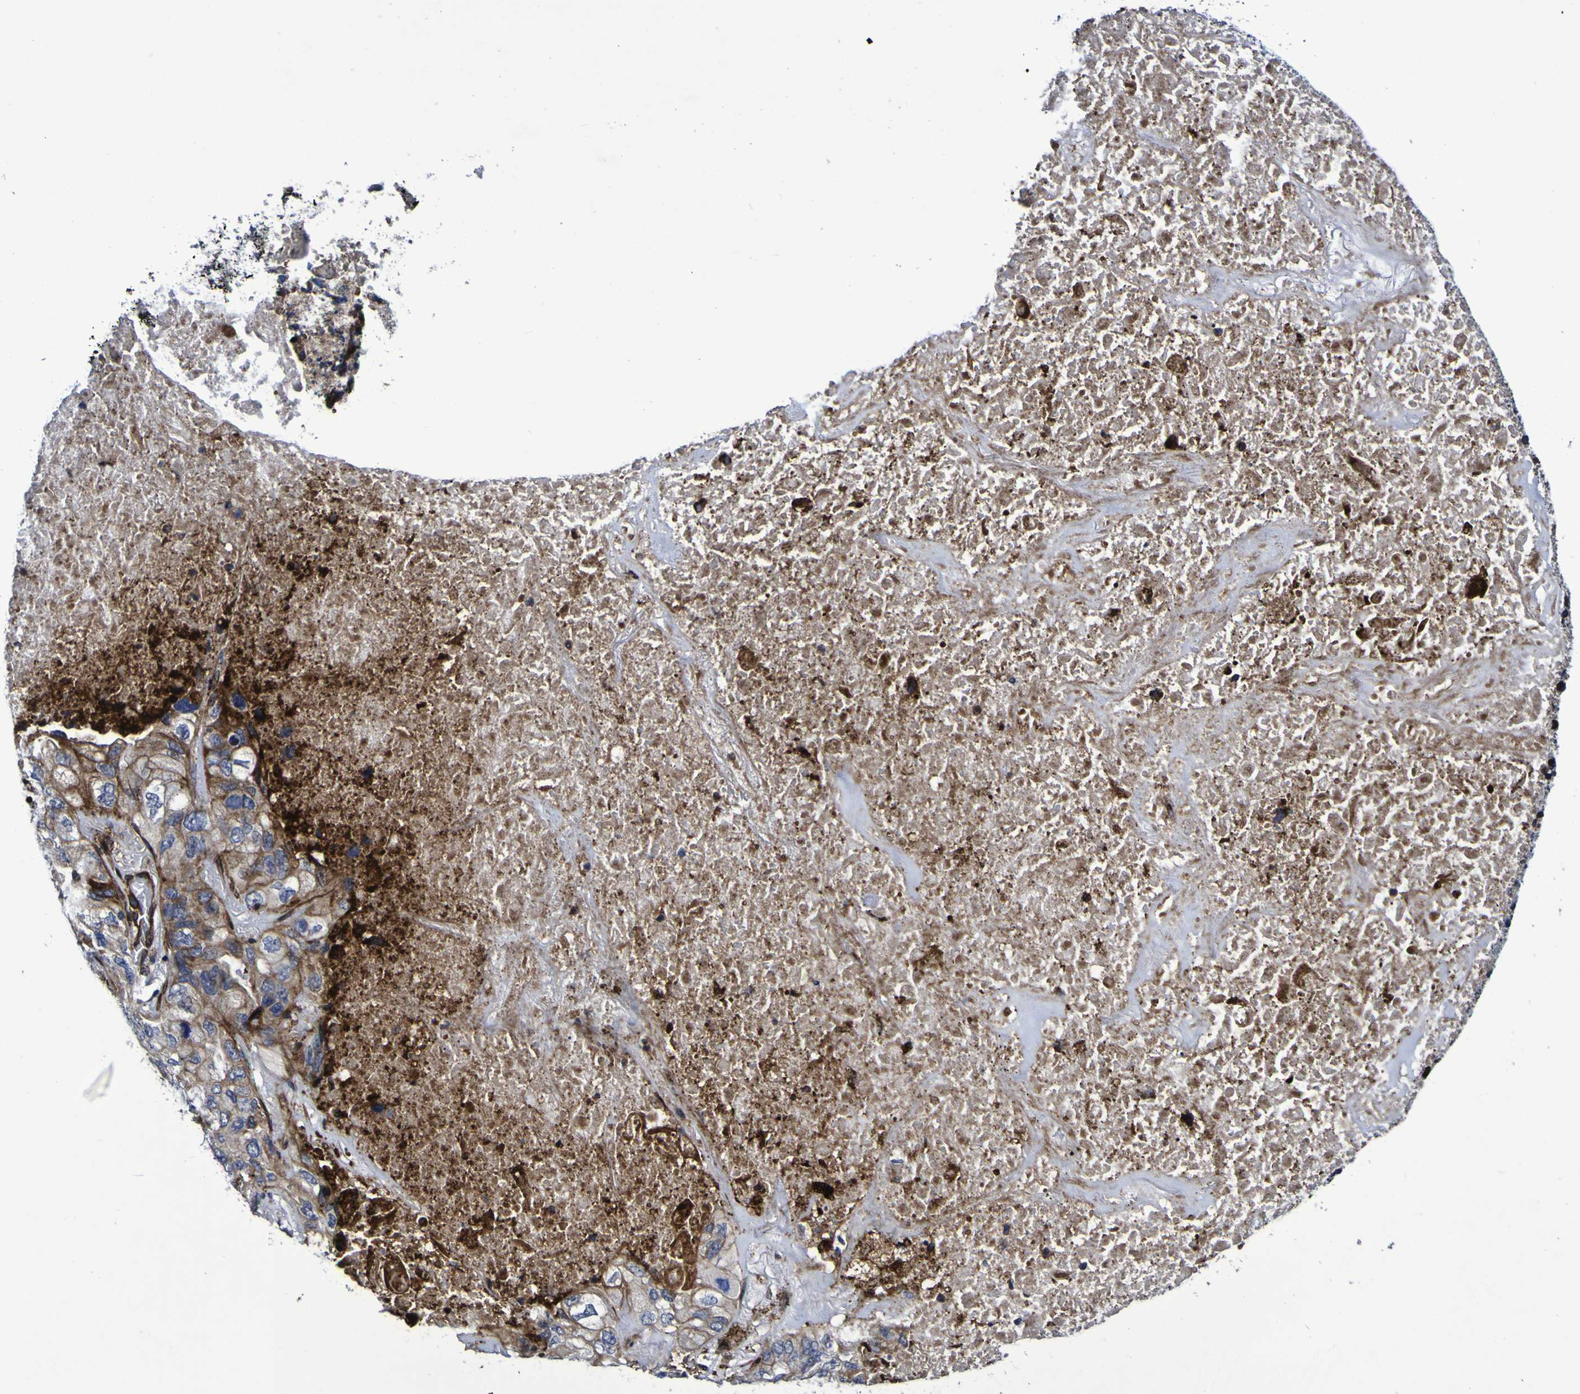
{"staining": {"intensity": "moderate", "quantity": ">75%", "location": "cytoplasmic/membranous"}, "tissue": "lung cancer", "cell_type": "Tumor cells", "image_type": "cancer", "snomed": [{"axis": "morphology", "description": "Squamous cell carcinoma, NOS"}, {"axis": "topography", "description": "Lung"}], "caption": "This micrograph demonstrates IHC staining of lung cancer, with medium moderate cytoplasmic/membranous expression in about >75% of tumor cells.", "gene": "MGLL", "patient": {"sex": "female", "age": 73}}